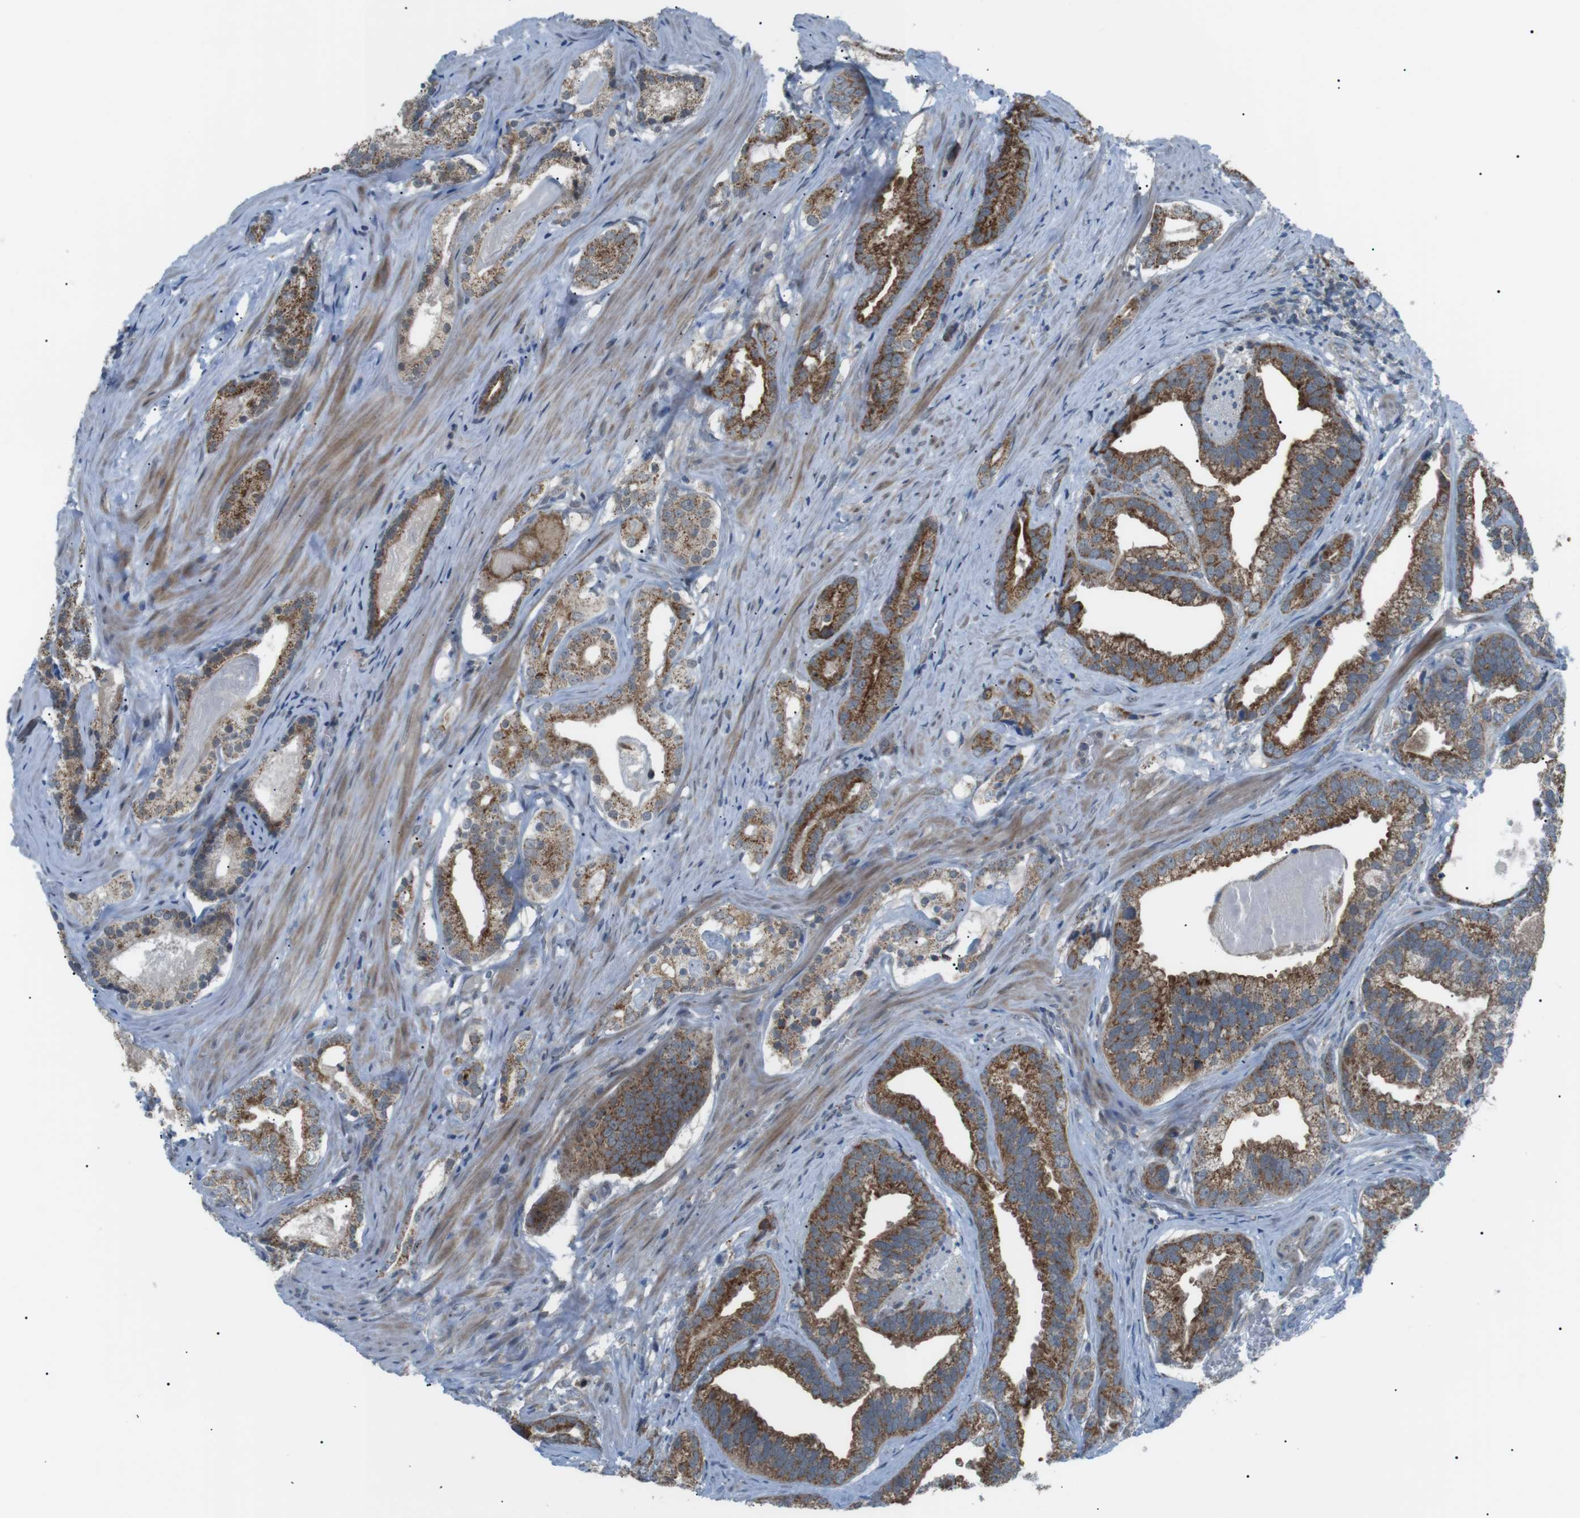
{"staining": {"intensity": "moderate", "quantity": ">75%", "location": "cytoplasmic/membranous"}, "tissue": "prostate cancer", "cell_type": "Tumor cells", "image_type": "cancer", "snomed": [{"axis": "morphology", "description": "Adenocarcinoma, Low grade"}, {"axis": "topography", "description": "Prostate"}], "caption": "A brown stain shows moderate cytoplasmic/membranous staining of a protein in low-grade adenocarcinoma (prostate) tumor cells. (Stains: DAB (3,3'-diaminobenzidine) in brown, nuclei in blue, Microscopy: brightfield microscopy at high magnification).", "gene": "ARID5B", "patient": {"sex": "male", "age": 59}}